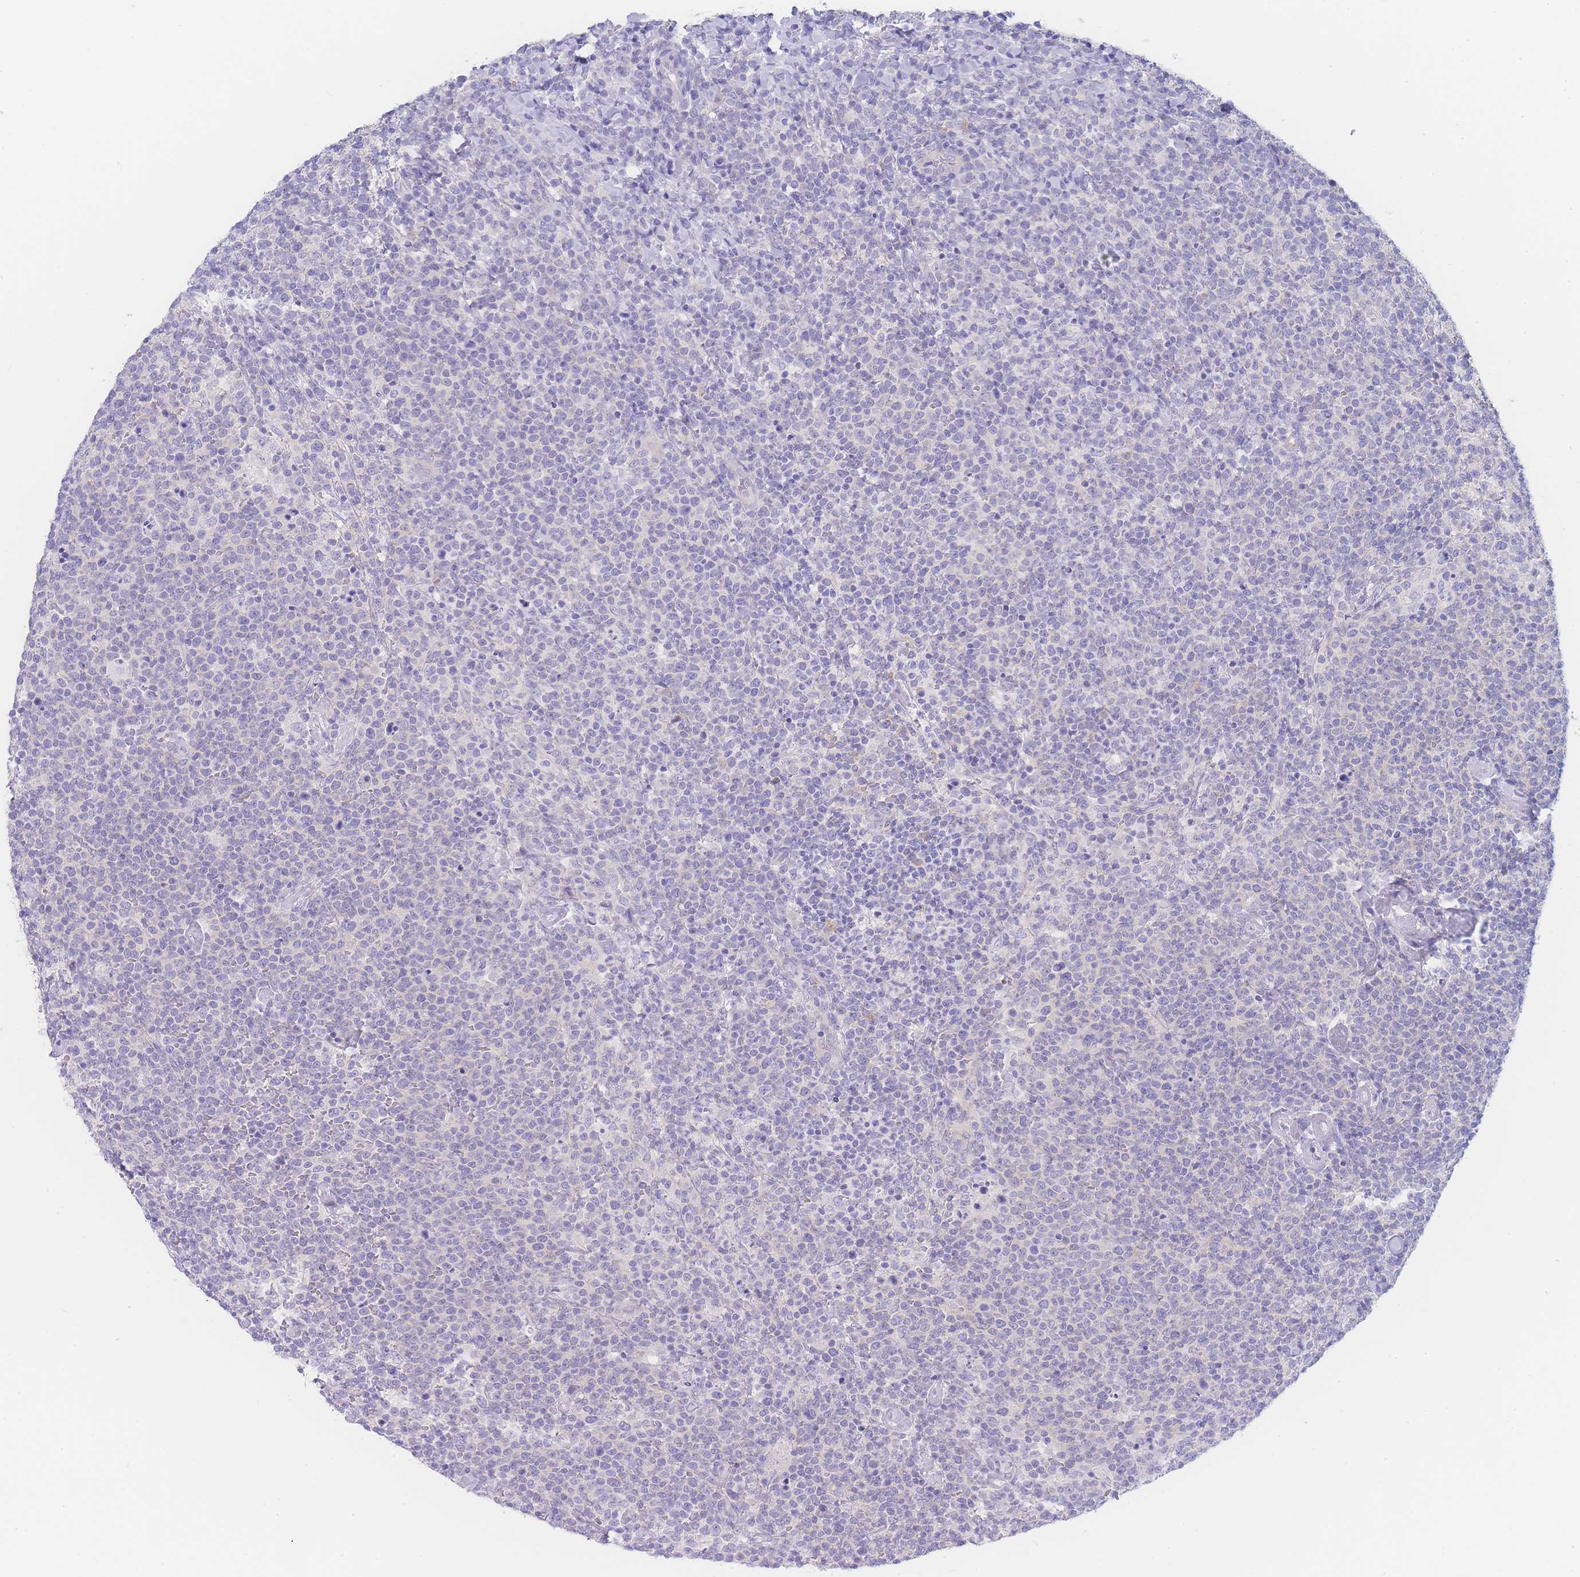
{"staining": {"intensity": "negative", "quantity": "none", "location": "none"}, "tissue": "lymphoma", "cell_type": "Tumor cells", "image_type": "cancer", "snomed": [{"axis": "morphology", "description": "Malignant lymphoma, non-Hodgkin's type, High grade"}, {"axis": "topography", "description": "Lymph node"}], "caption": "This is a micrograph of IHC staining of malignant lymphoma, non-Hodgkin's type (high-grade), which shows no expression in tumor cells. The staining was performed using DAB to visualize the protein expression in brown, while the nuclei were stained in blue with hematoxylin (Magnification: 20x).", "gene": "LZTFL1", "patient": {"sex": "male", "age": 61}}